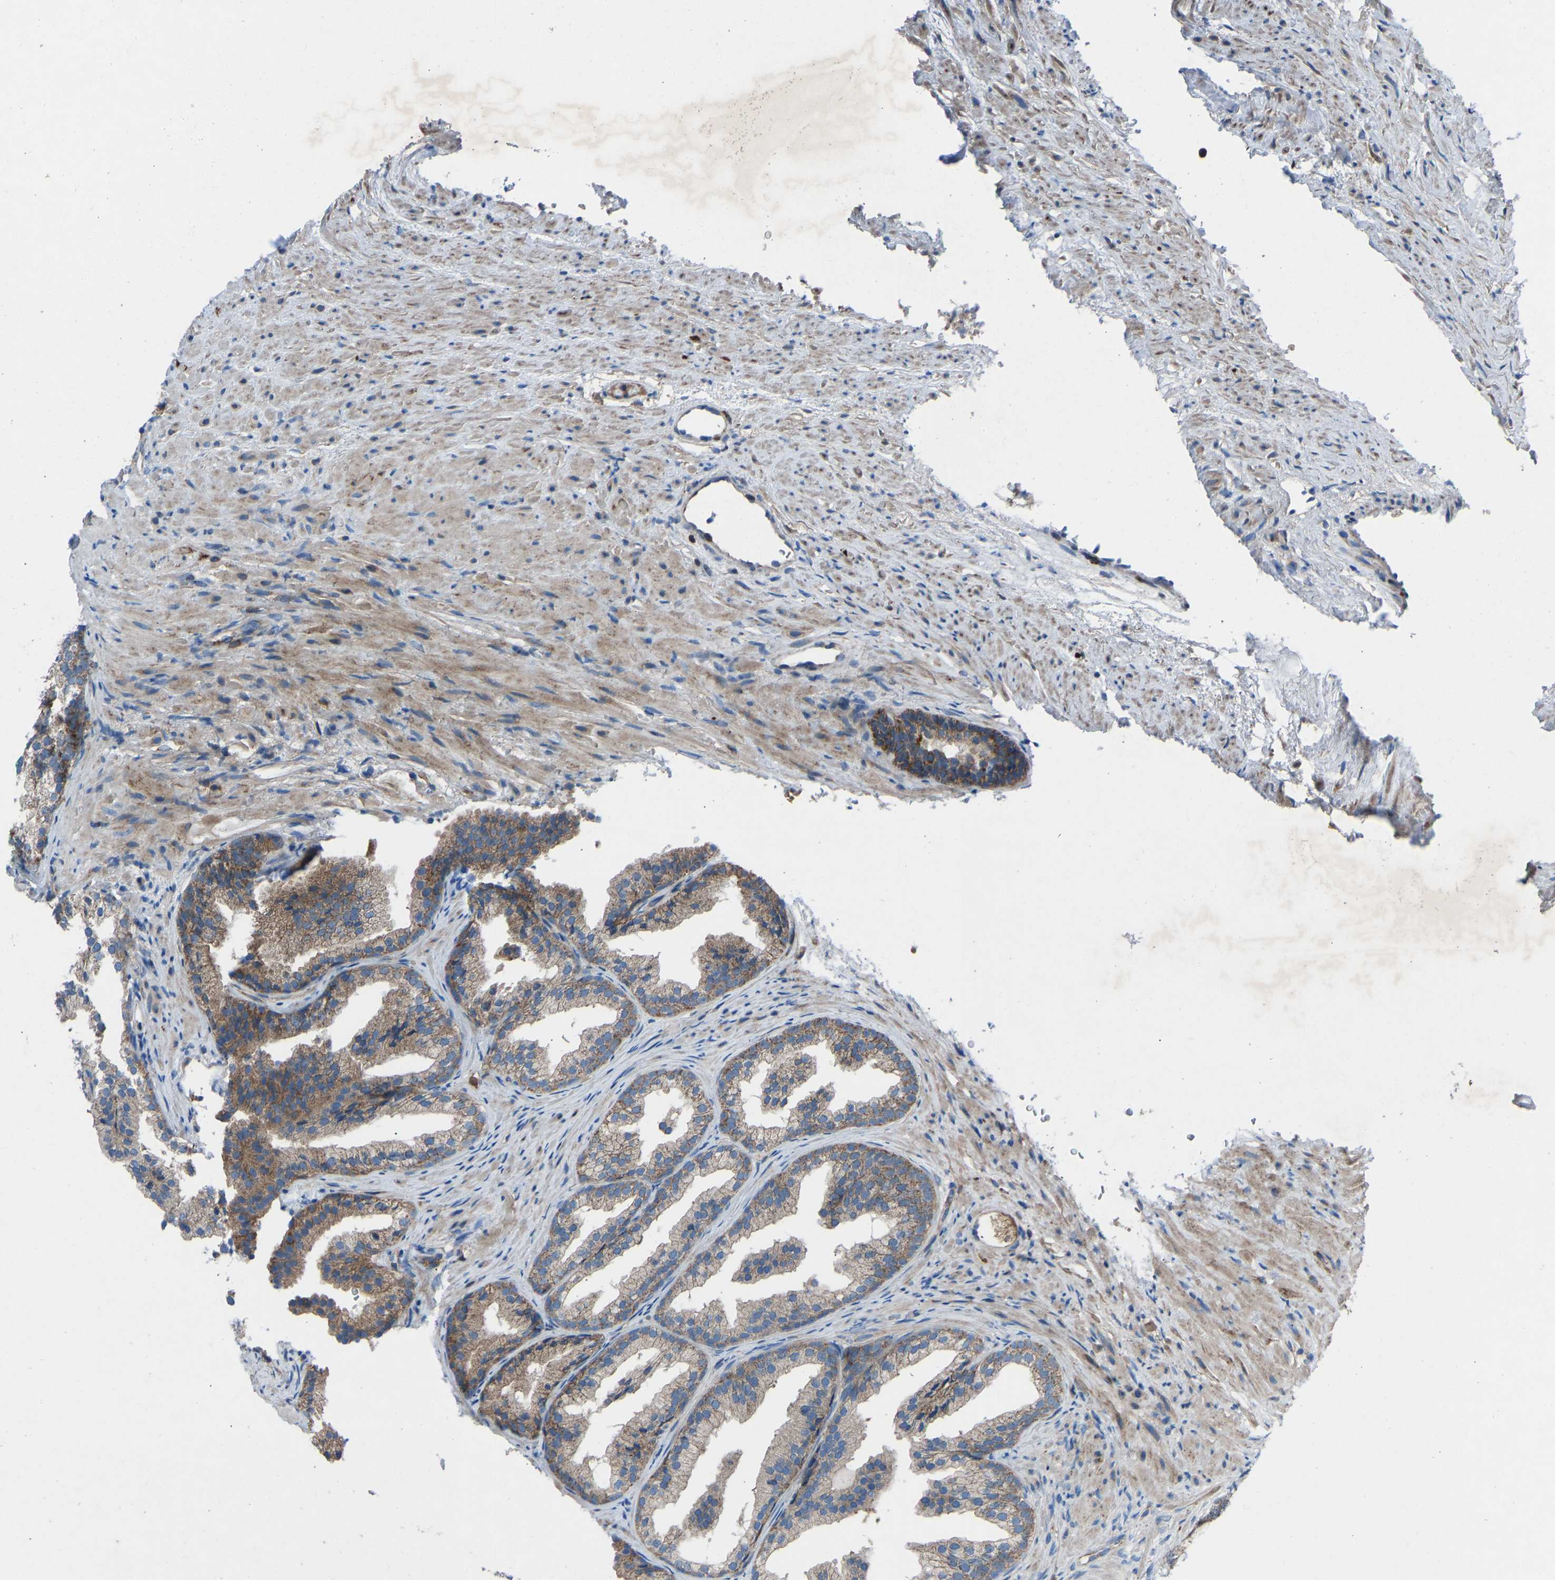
{"staining": {"intensity": "moderate", "quantity": ">75%", "location": "cytoplasmic/membranous"}, "tissue": "prostate", "cell_type": "Glandular cells", "image_type": "normal", "snomed": [{"axis": "morphology", "description": "Normal tissue, NOS"}, {"axis": "topography", "description": "Prostate"}], "caption": "This image shows IHC staining of benign prostate, with medium moderate cytoplasmic/membranous staining in approximately >75% of glandular cells.", "gene": "GRK6", "patient": {"sex": "male", "age": 76}}